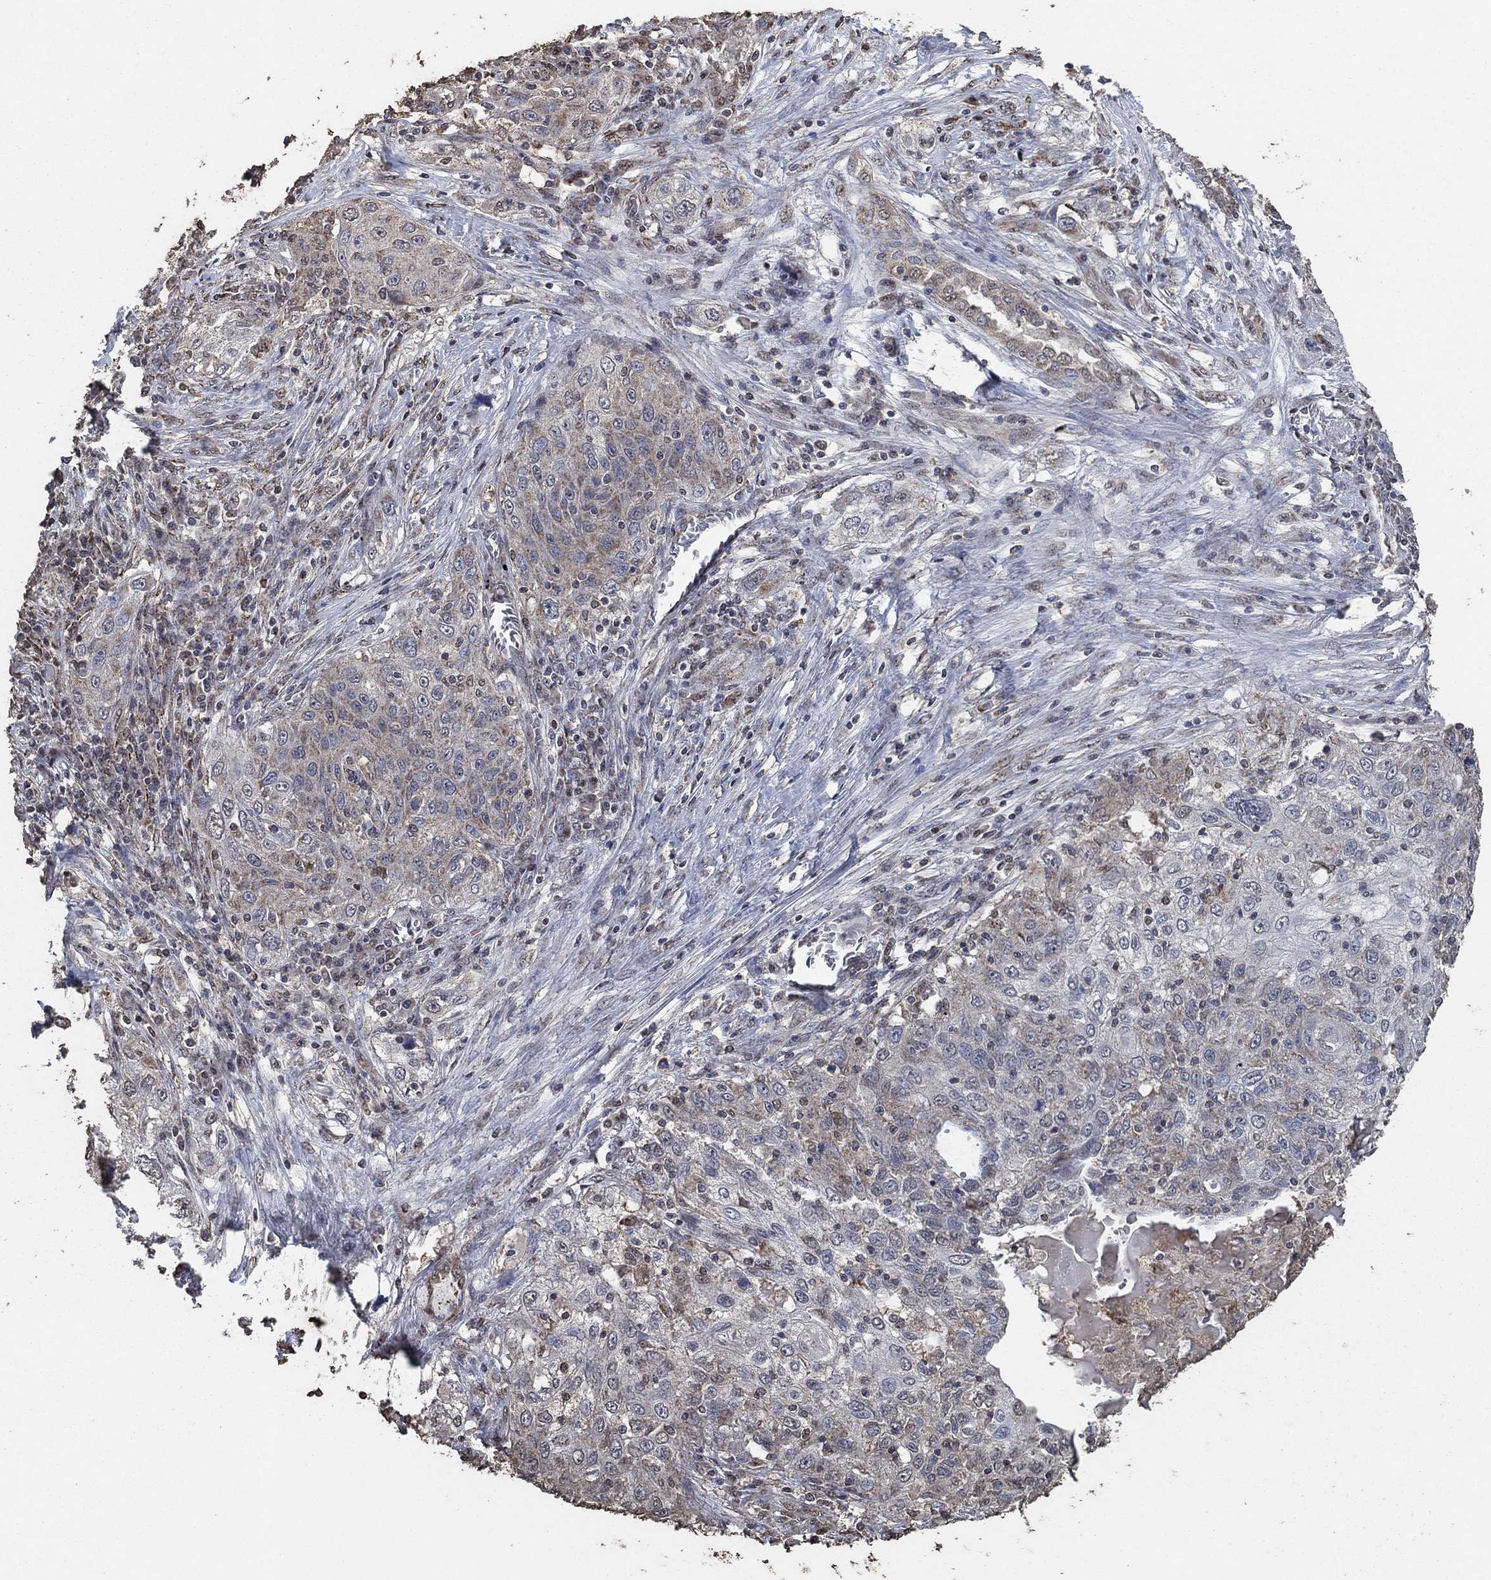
{"staining": {"intensity": "weak", "quantity": "25%-75%", "location": "cytoplasmic/membranous,nuclear"}, "tissue": "lung cancer", "cell_type": "Tumor cells", "image_type": "cancer", "snomed": [{"axis": "morphology", "description": "Squamous cell carcinoma, NOS"}, {"axis": "topography", "description": "Lung"}], "caption": "A low amount of weak cytoplasmic/membranous and nuclear positivity is identified in about 25%-75% of tumor cells in lung squamous cell carcinoma tissue.", "gene": "MRPS24", "patient": {"sex": "female", "age": 69}}